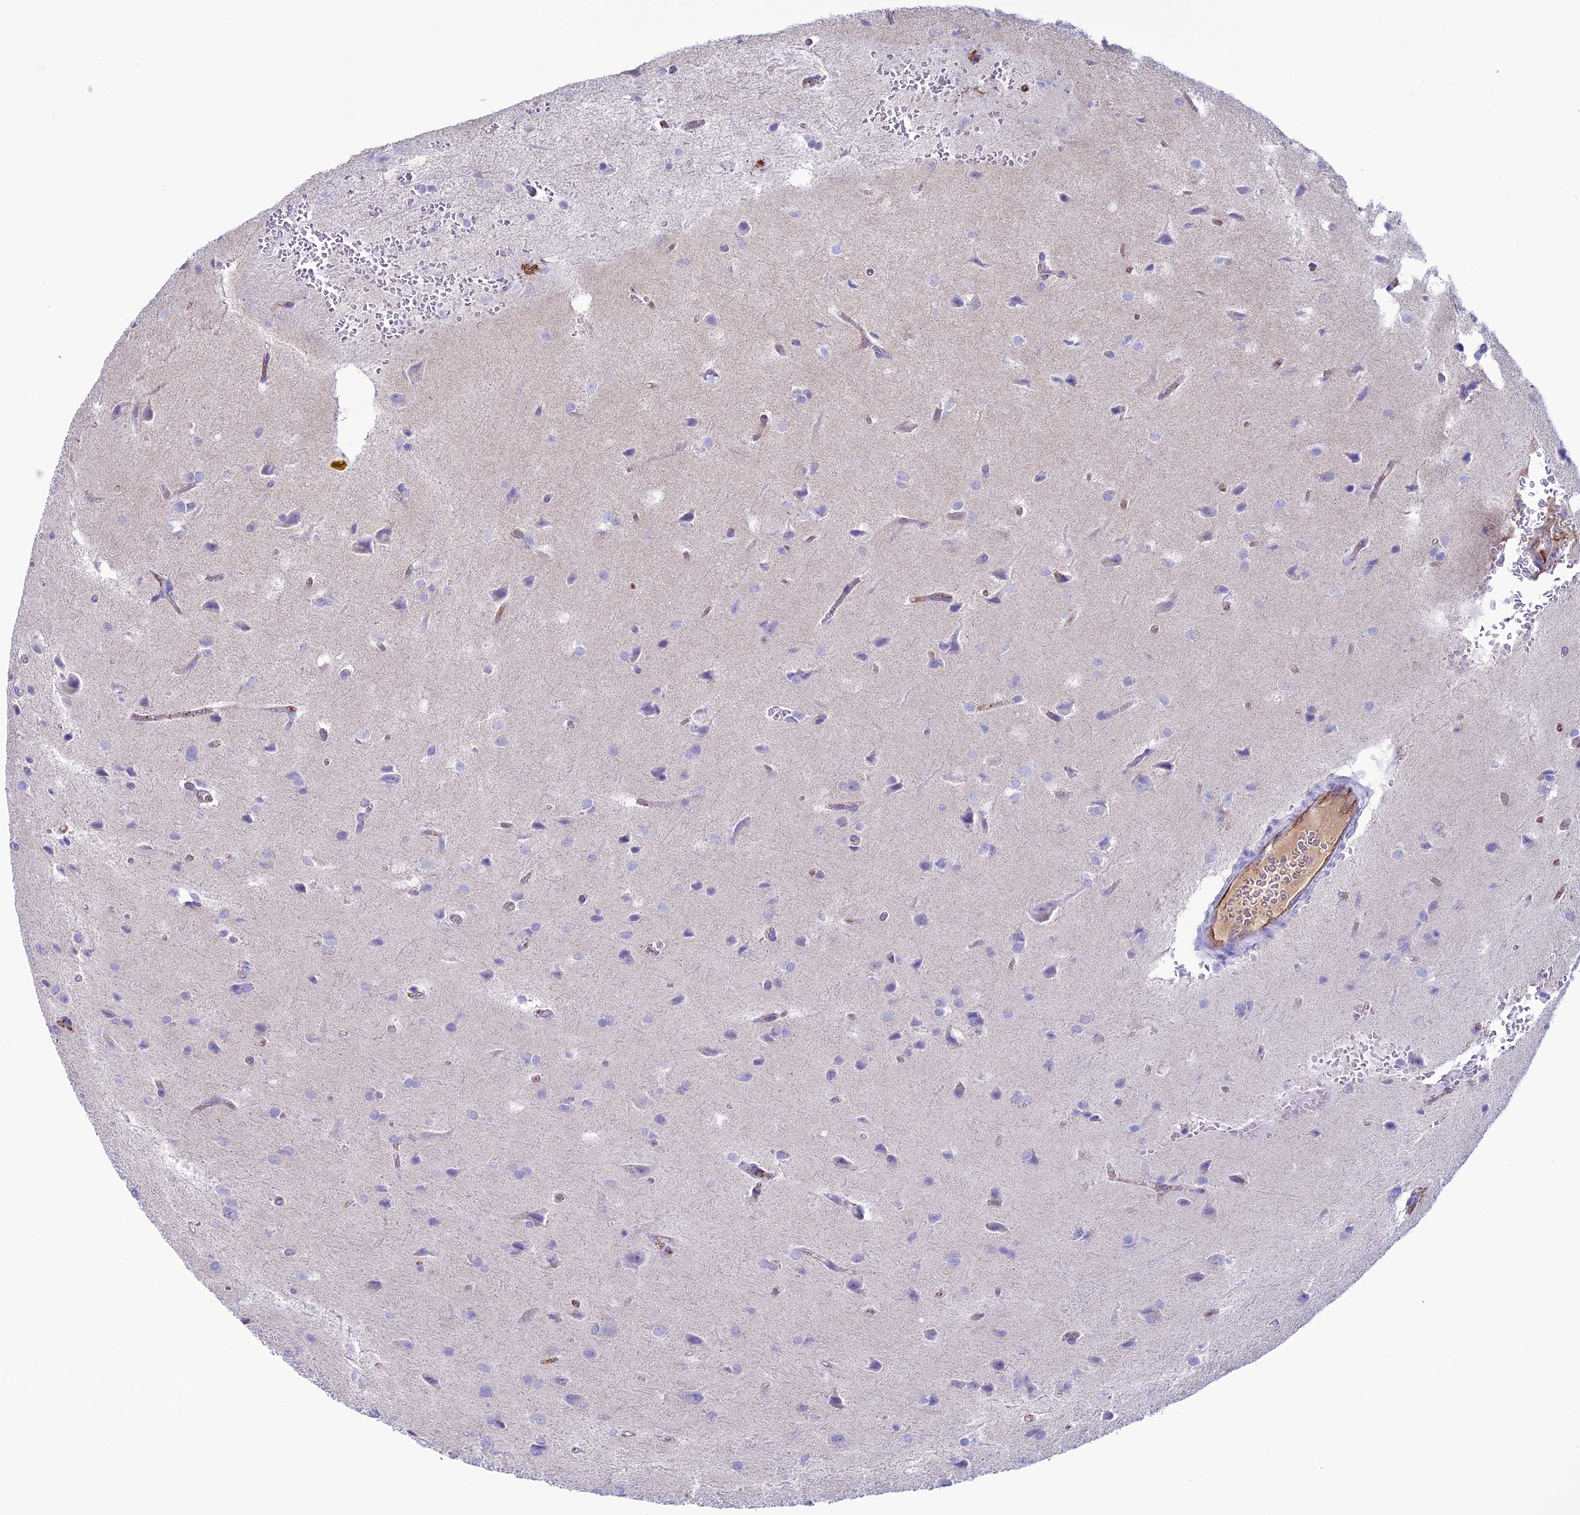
{"staining": {"intensity": "negative", "quantity": "none", "location": "none"}, "tissue": "glioma", "cell_type": "Tumor cells", "image_type": "cancer", "snomed": [{"axis": "morphology", "description": "Glioma, malignant, High grade"}, {"axis": "topography", "description": "Brain"}], "caption": "The photomicrograph displays no significant positivity in tumor cells of glioma.", "gene": "CDC42EP5", "patient": {"sex": "female", "age": 50}}